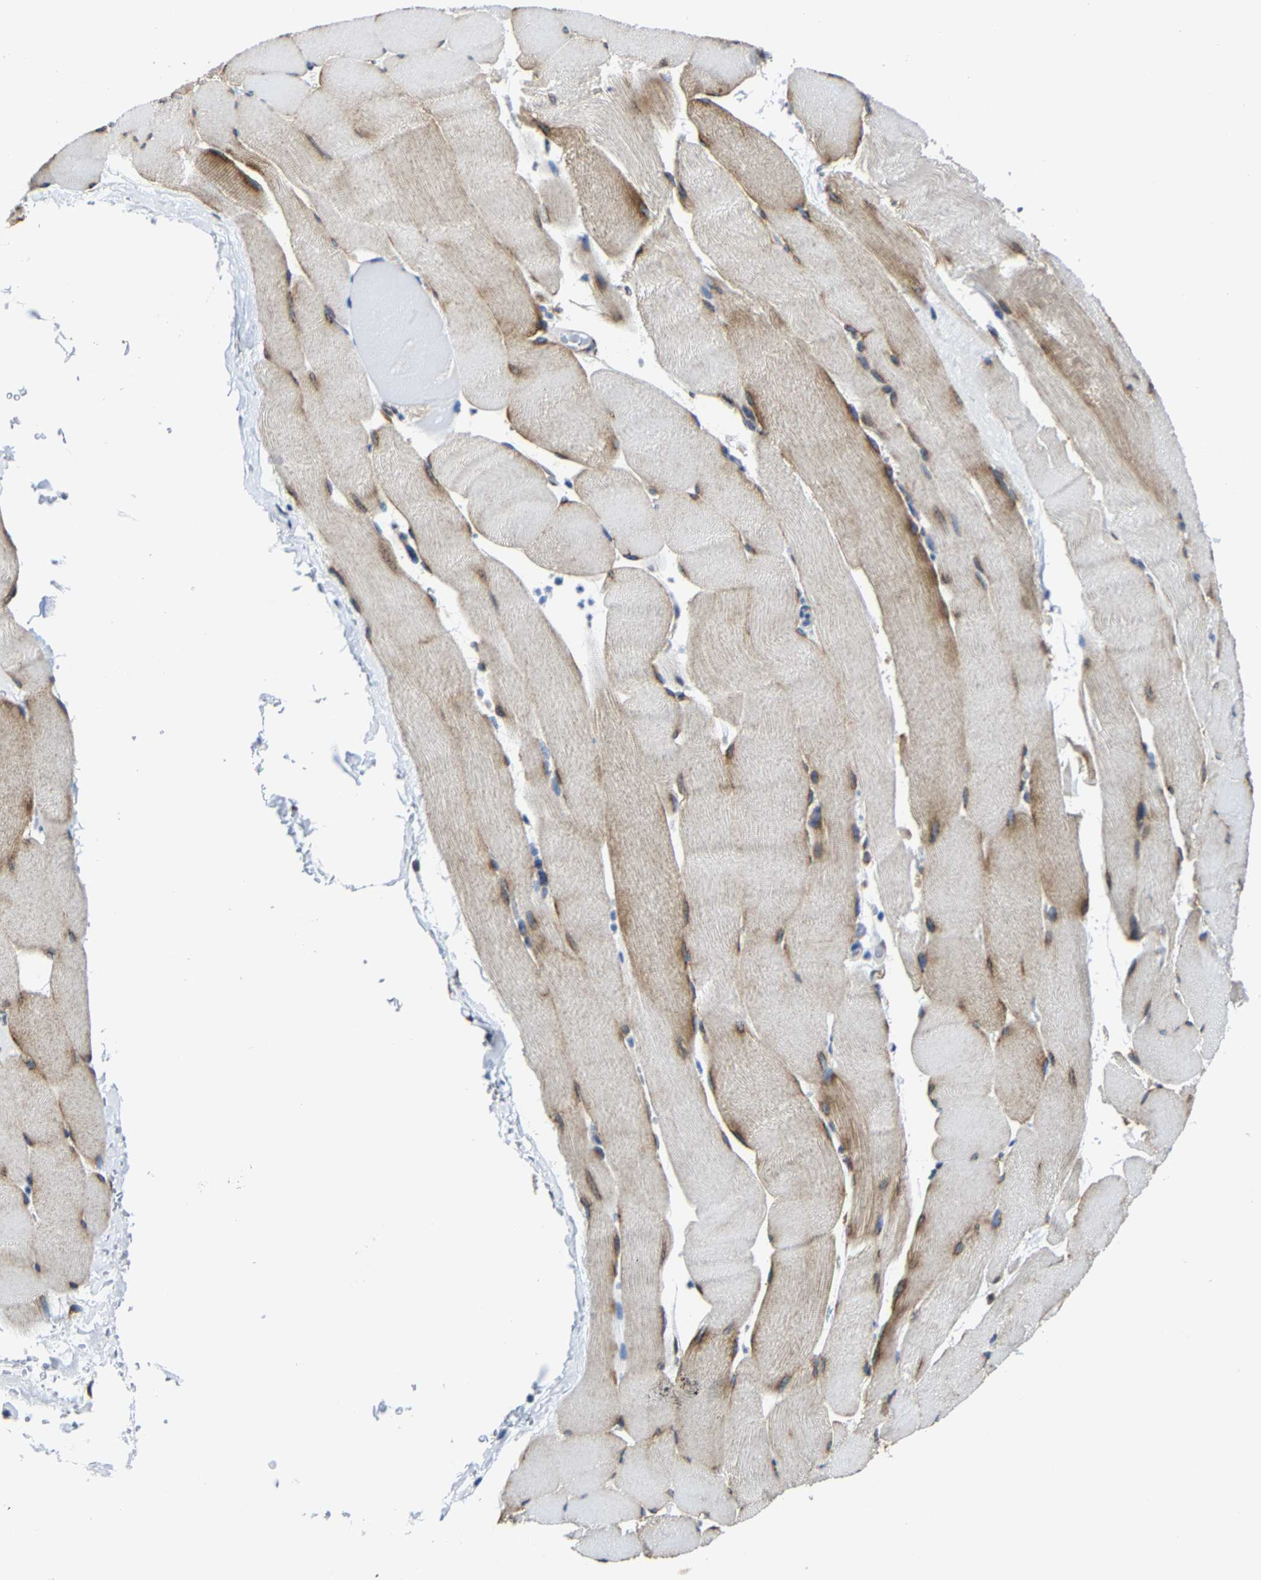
{"staining": {"intensity": "strong", "quantity": "<25%", "location": "cytoplasmic/membranous"}, "tissue": "skeletal muscle", "cell_type": "Myocytes", "image_type": "normal", "snomed": [{"axis": "morphology", "description": "Normal tissue, NOS"}, {"axis": "topography", "description": "Skeletal muscle"}], "caption": "Immunohistochemistry (IHC) of benign human skeletal muscle reveals medium levels of strong cytoplasmic/membranous staining in about <25% of myocytes. The staining was performed using DAB (3,3'-diaminobenzidine) to visualize the protein expression in brown, while the nuclei were stained in blue with hematoxylin (Magnification: 20x).", "gene": "G3BP2", "patient": {"sex": "male", "age": 62}}